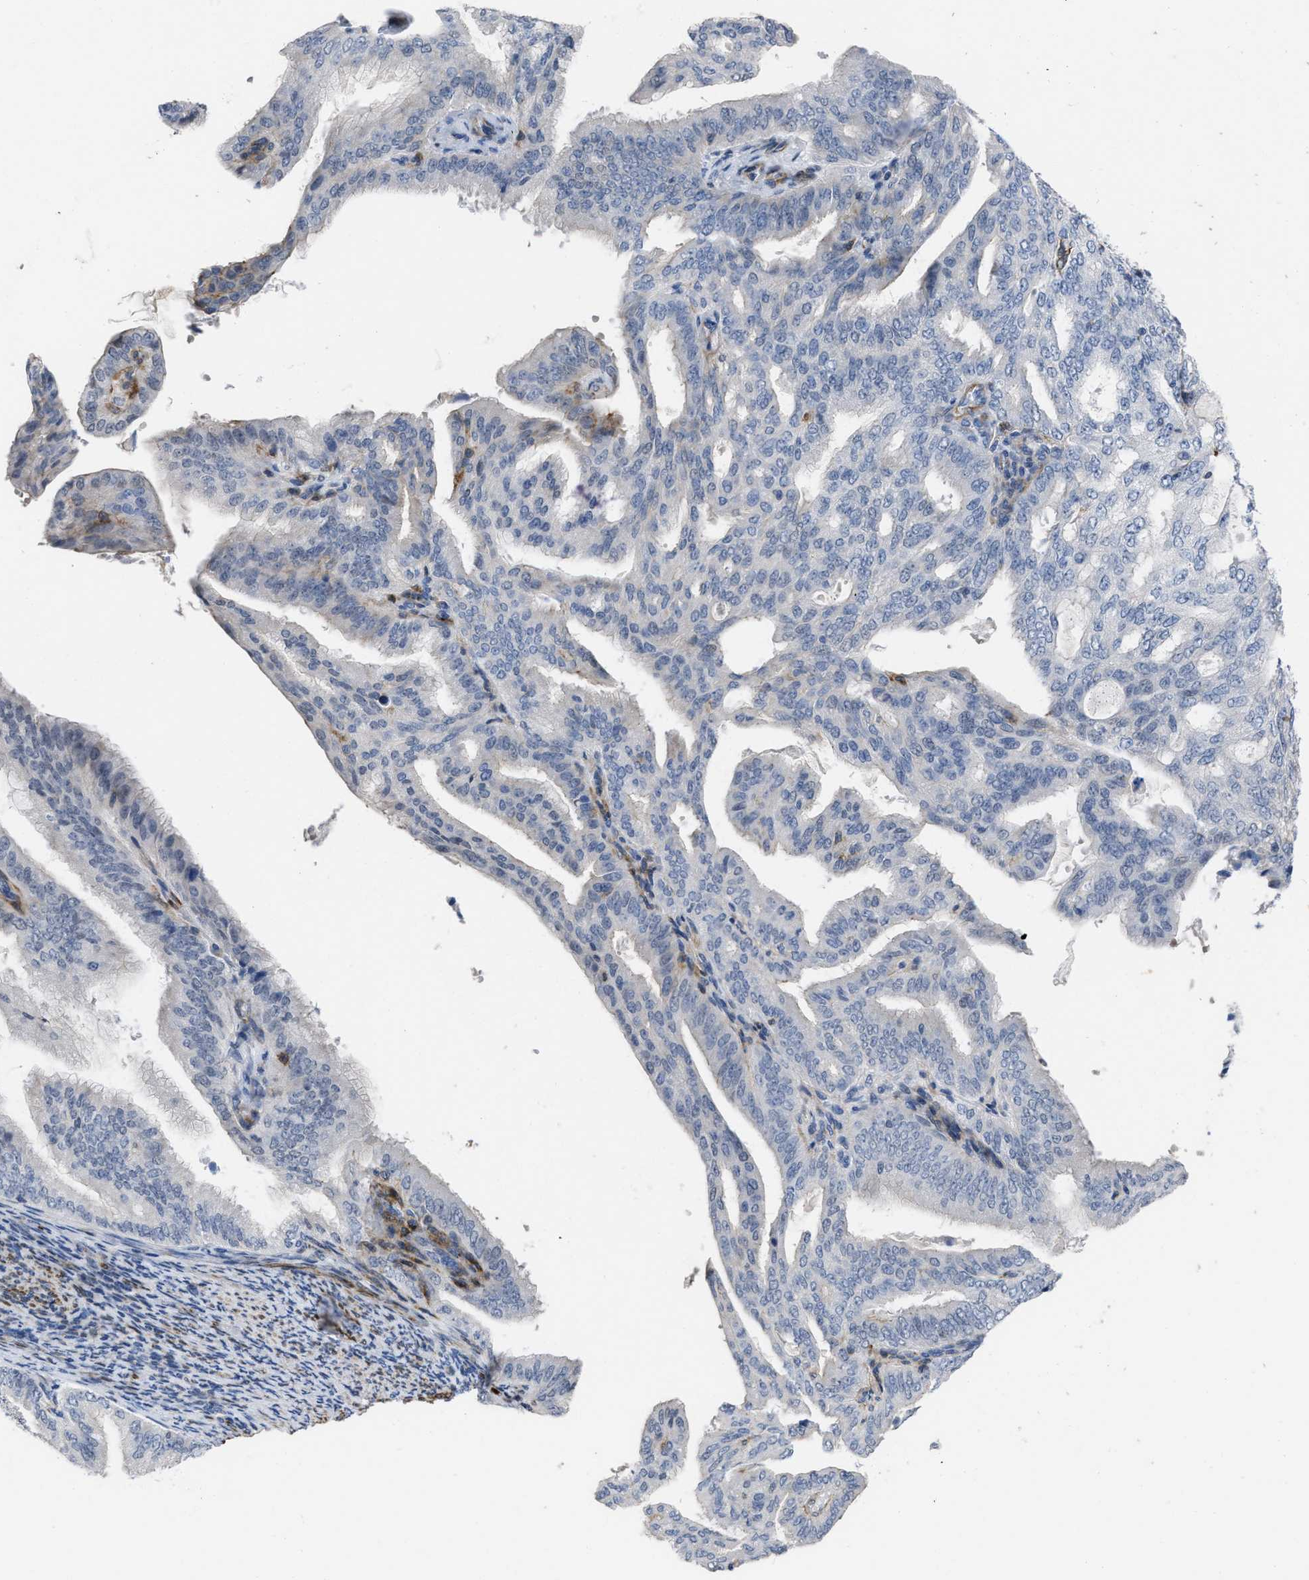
{"staining": {"intensity": "negative", "quantity": "none", "location": "none"}, "tissue": "endometrial cancer", "cell_type": "Tumor cells", "image_type": "cancer", "snomed": [{"axis": "morphology", "description": "Adenocarcinoma, NOS"}, {"axis": "topography", "description": "Endometrium"}], "caption": "Immunohistochemical staining of adenocarcinoma (endometrial) reveals no significant staining in tumor cells. The staining is performed using DAB (3,3'-diaminobenzidine) brown chromogen with nuclei counter-stained in using hematoxylin.", "gene": "PRMT2", "patient": {"sex": "female", "age": 58}}